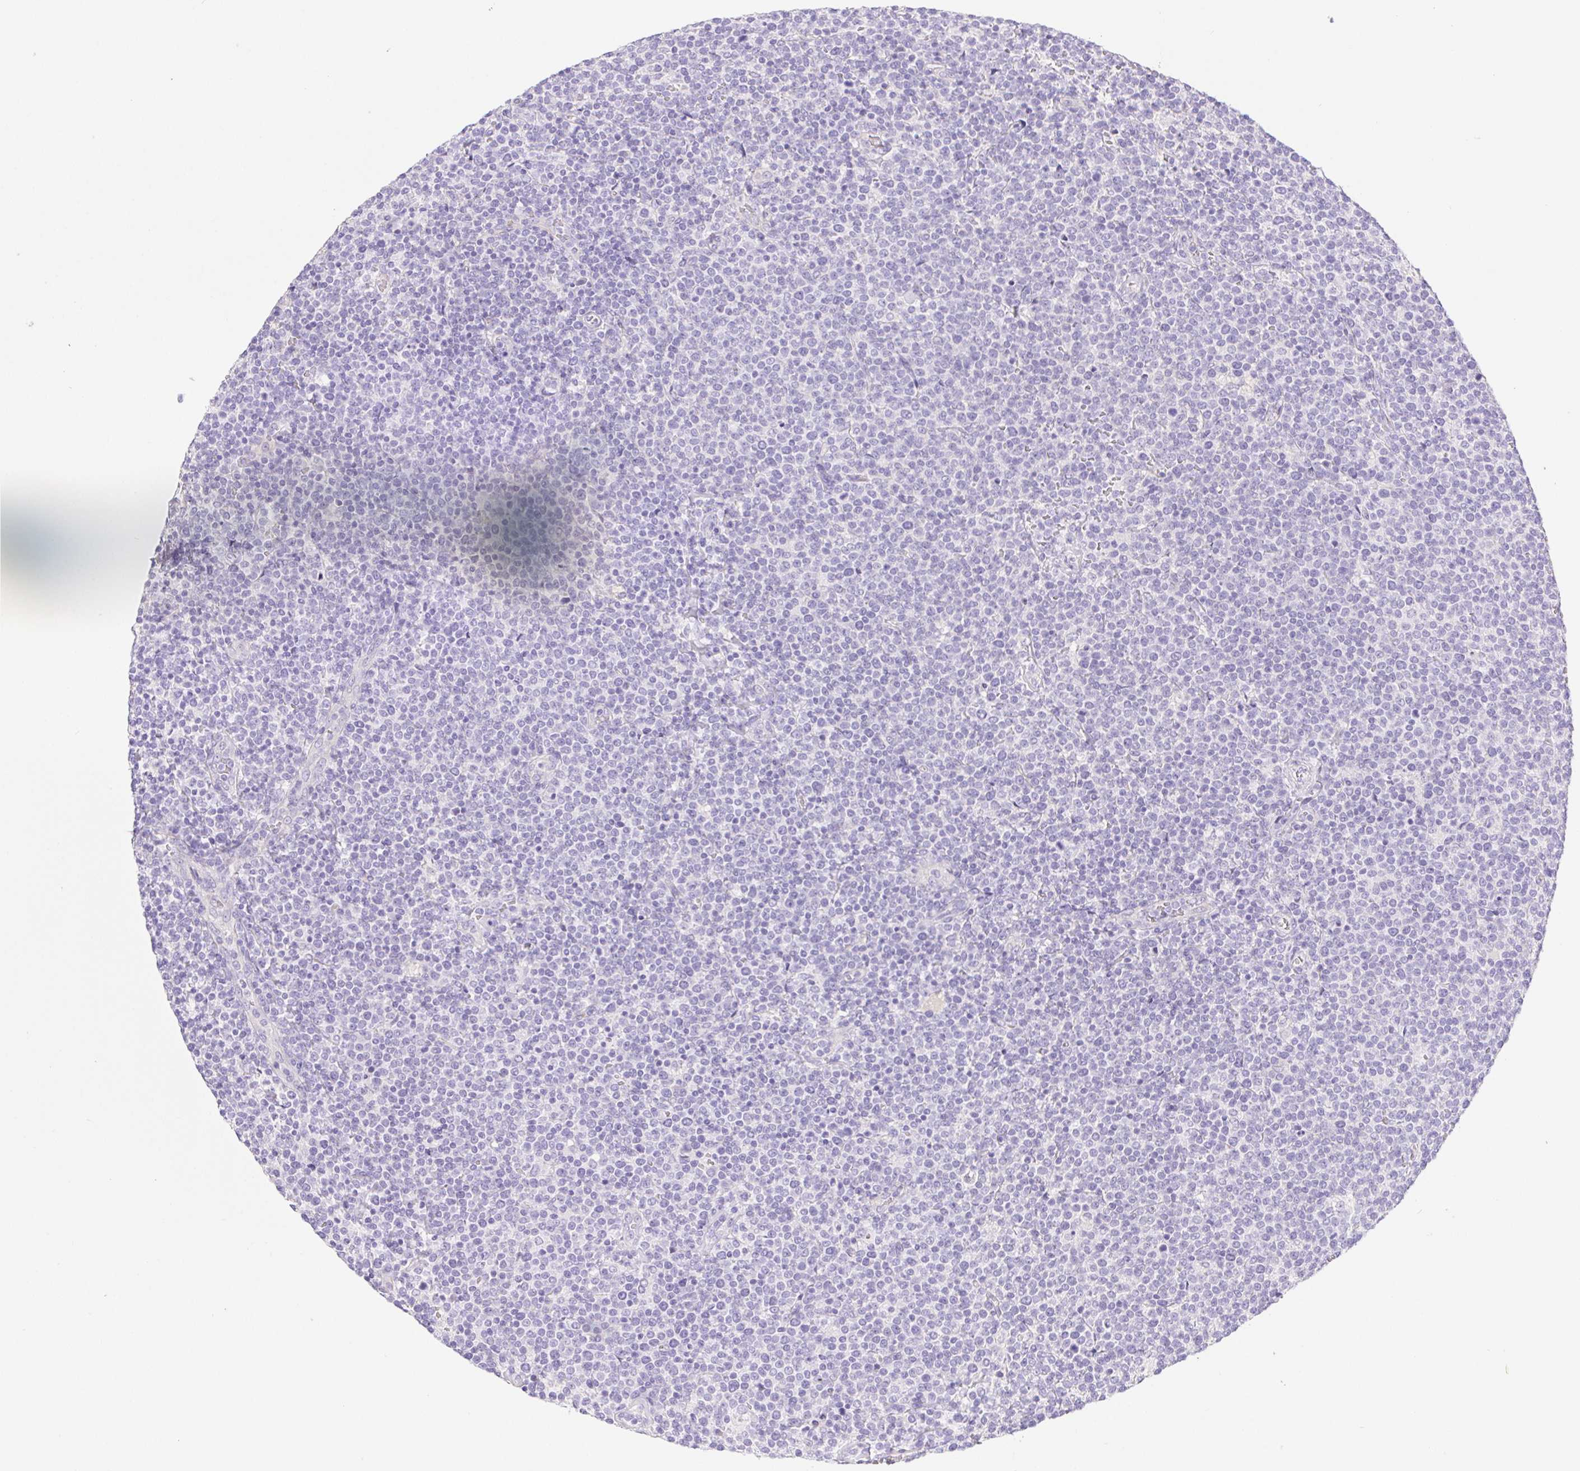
{"staining": {"intensity": "negative", "quantity": "none", "location": "none"}, "tissue": "lymphoma", "cell_type": "Tumor cells", "image_type": "cancer", "snomed": [{"axis": "morphology", "description": "Malignant lymphoma, non-Hodgkin's type, High grade"}, {"axis": "topography", "description": "Lymph node"}], "caption": "Lymphoma stained for a protein using immunohistochemistry demonstrates no positivity tumor cells.", "gene": "PNLIP", "patient": {"sex": "male", "age": 61}}